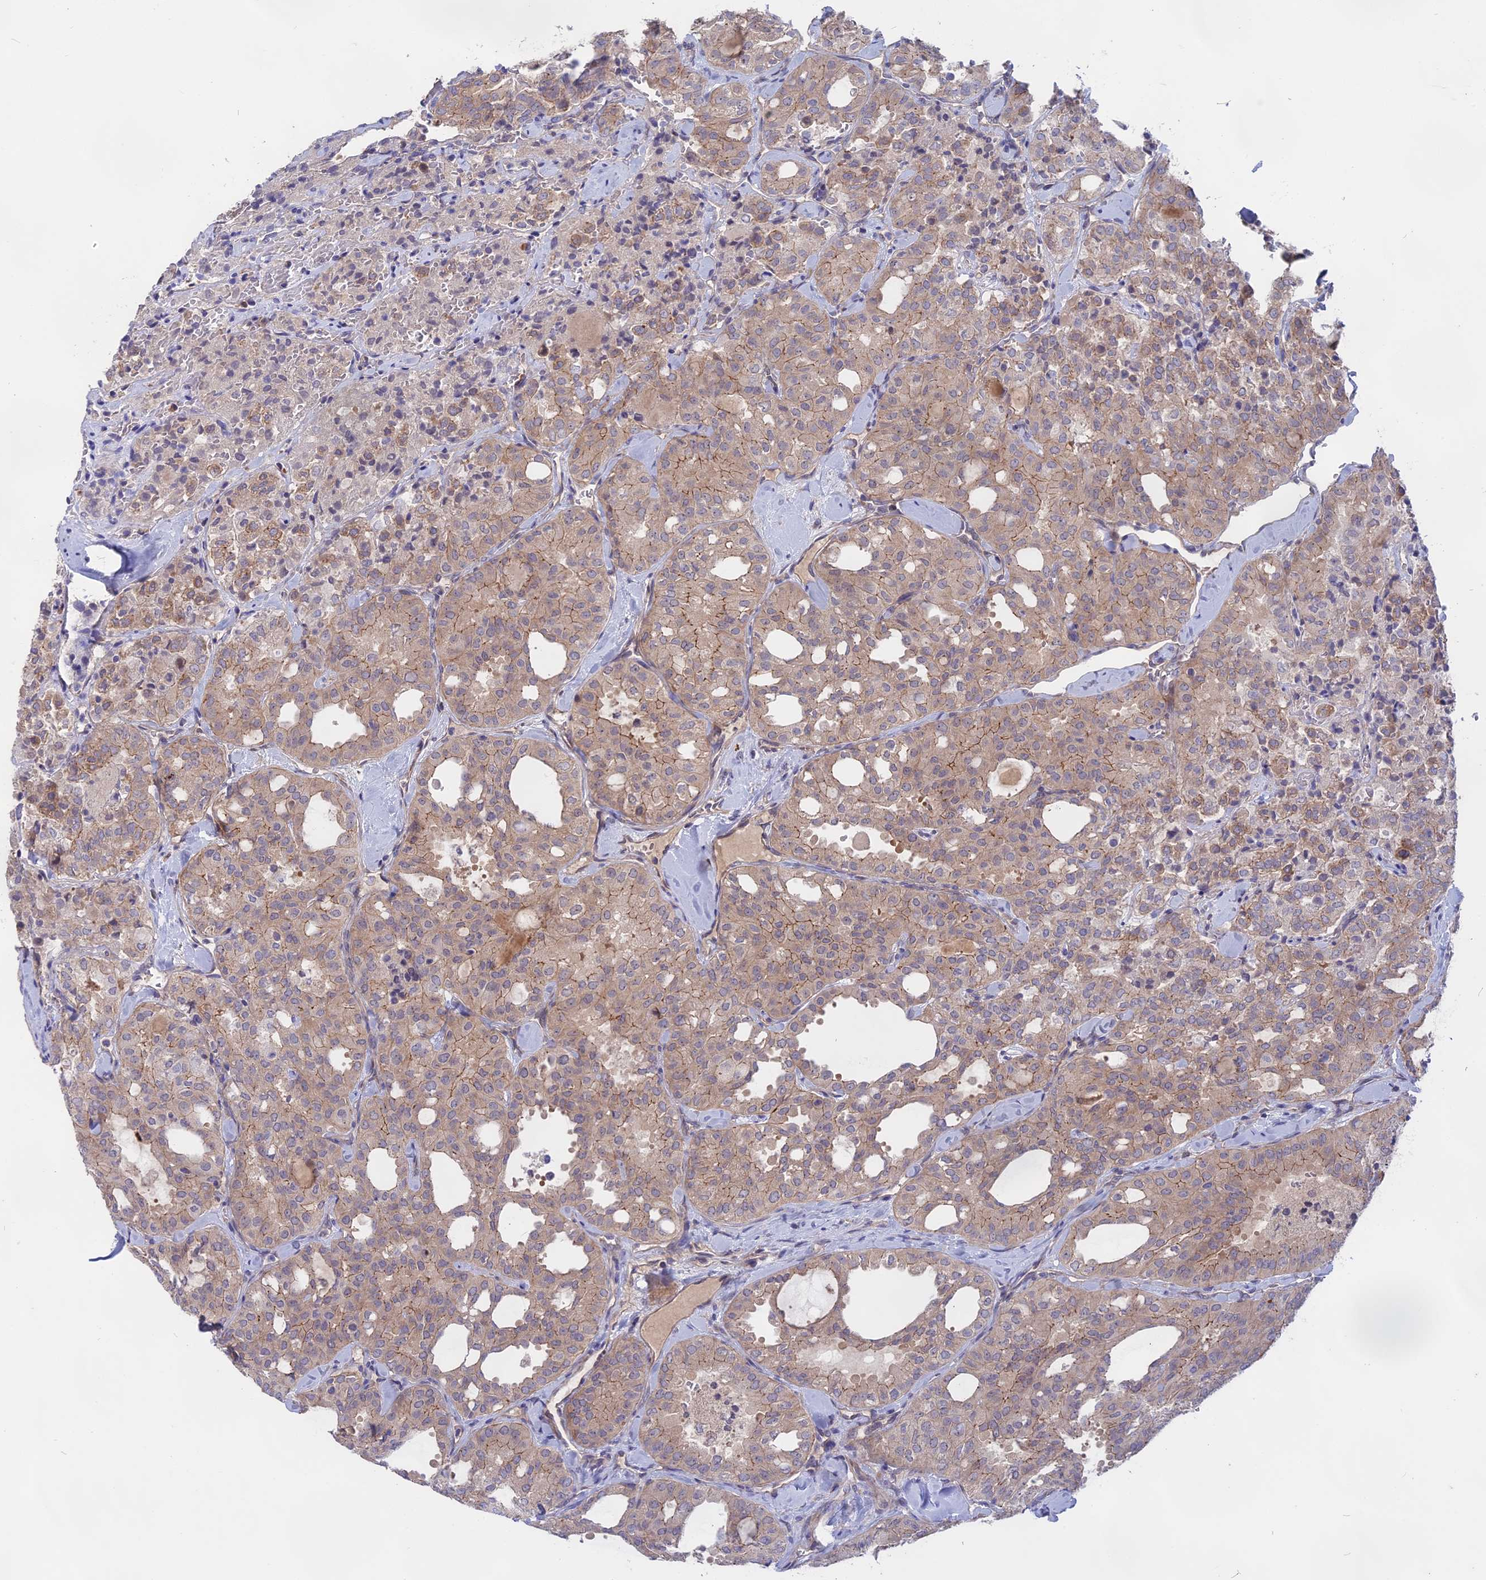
{"staining": {"intensity": "weak", "quantity": "<25%", "location": "cytoplasmic/membranous"}, "tissue": "thyroid cancer", "cell_type": "Tumor cells", "image_type": "cancer", "snomed": [{"axis": "morphology", "description": "Follicular adenoma carcinoma, NOS"}, {"axis": "topography", "description": "Thyroid gland"}], "caption": "Tumor cells are negative for protein expression in human thyroid follicular adenoma carcinoma.", "gene": "TENT4B", "patient": {"sex": "male", "age": 75}}